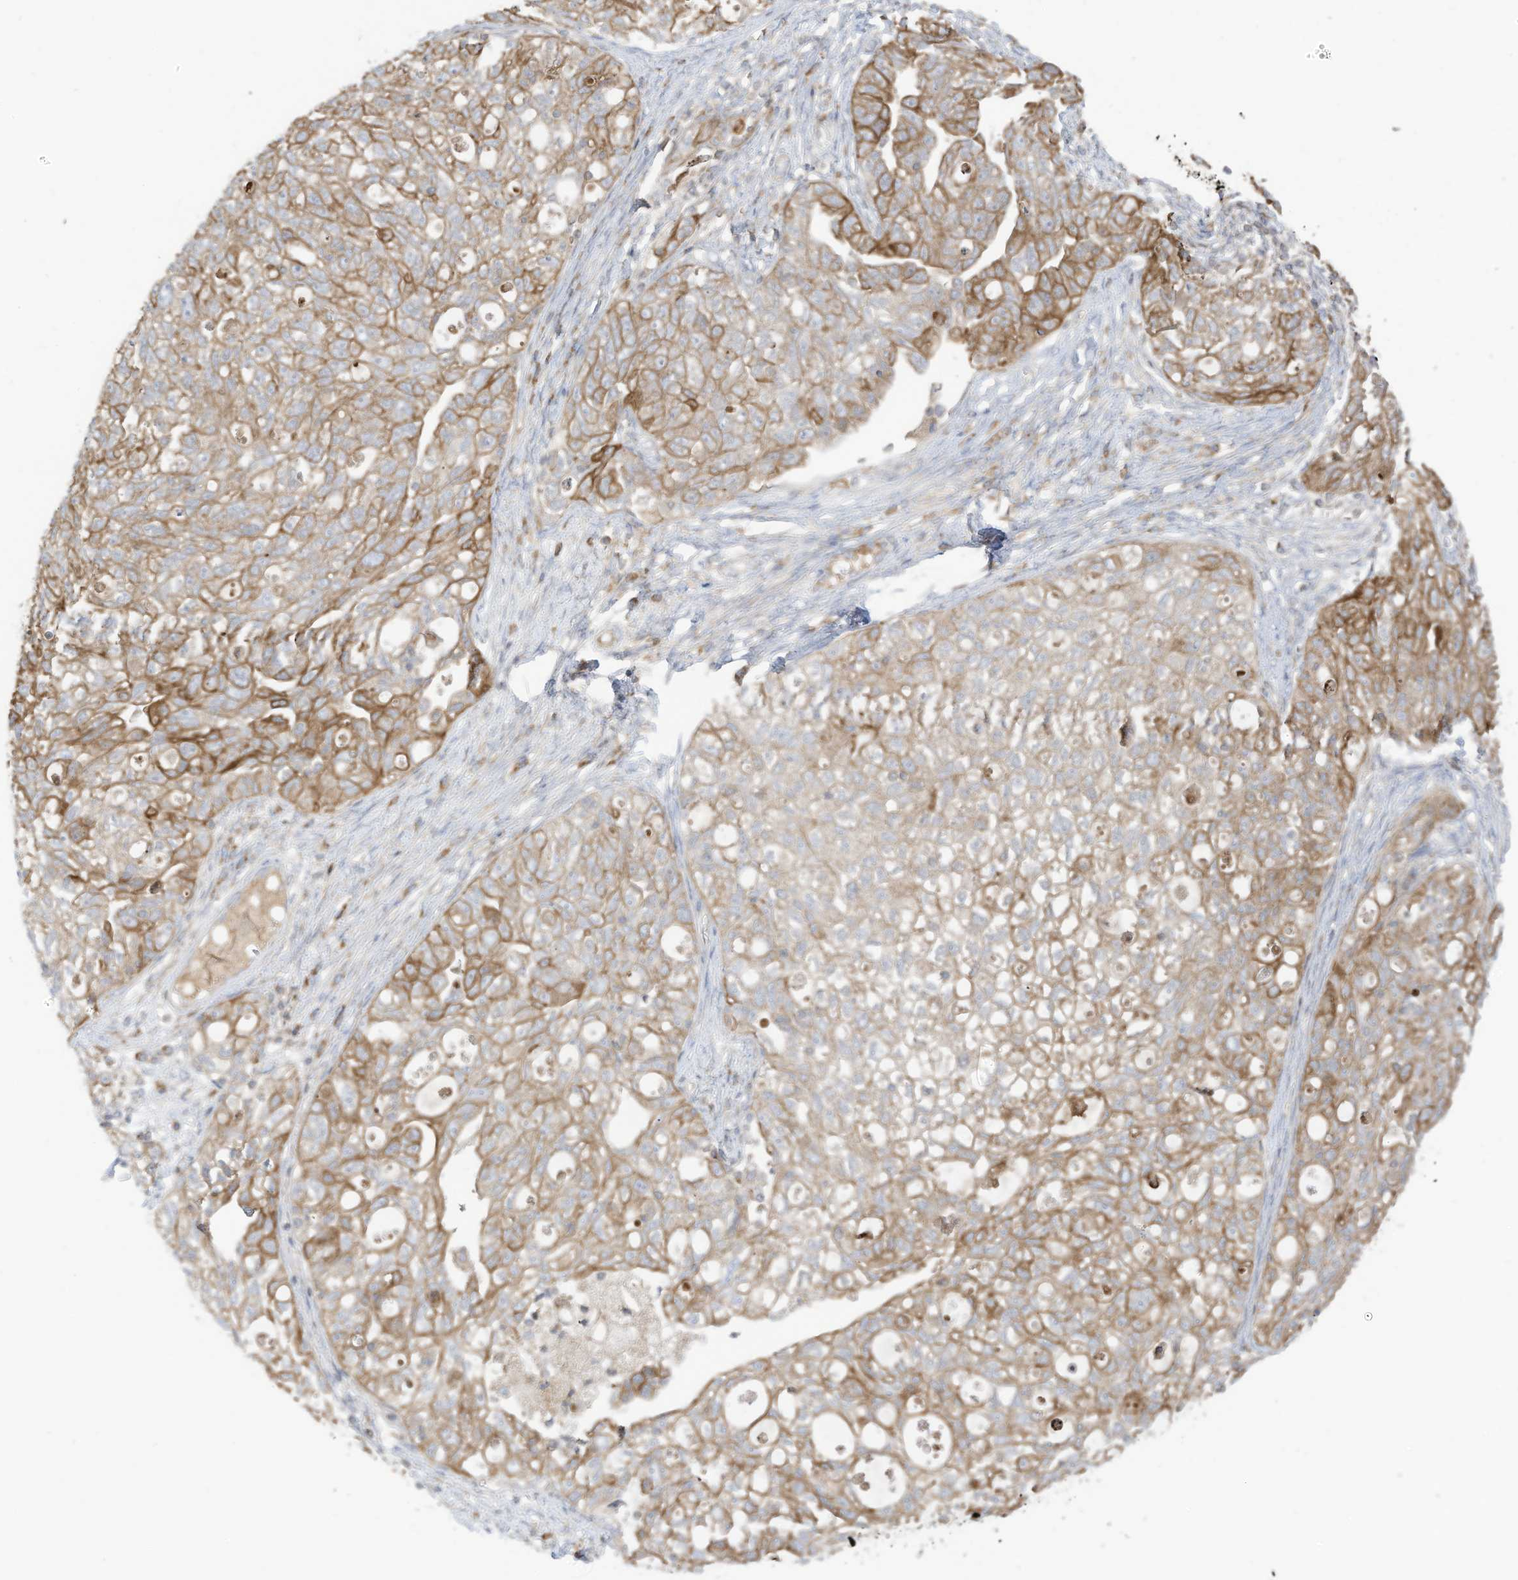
{"staining": {"intensity": "moderate", "quantity": ">75%", "location": "cytoplasmic/membranous"}, "tissue": "ovarian cancer", "cell_type": "Tumor cells", "image_type": "cancer", "snomed": [{"axis": "morphology", "description": "Carcinoma, NOS"}, {"axis": "morphology", "description": "Cystadenocarcinoma, serous, NOS"}, {"axis": "topography", "description": "Ovary"}], "caption": "Ovarian cancer stained with DAB IHC exhibits medium levels of moderate cytoplasmic/membranous positivity in approximately >75% of tumor cells.", "gene": "CGAS", "patient": {"sex": "female", "age": 69}}